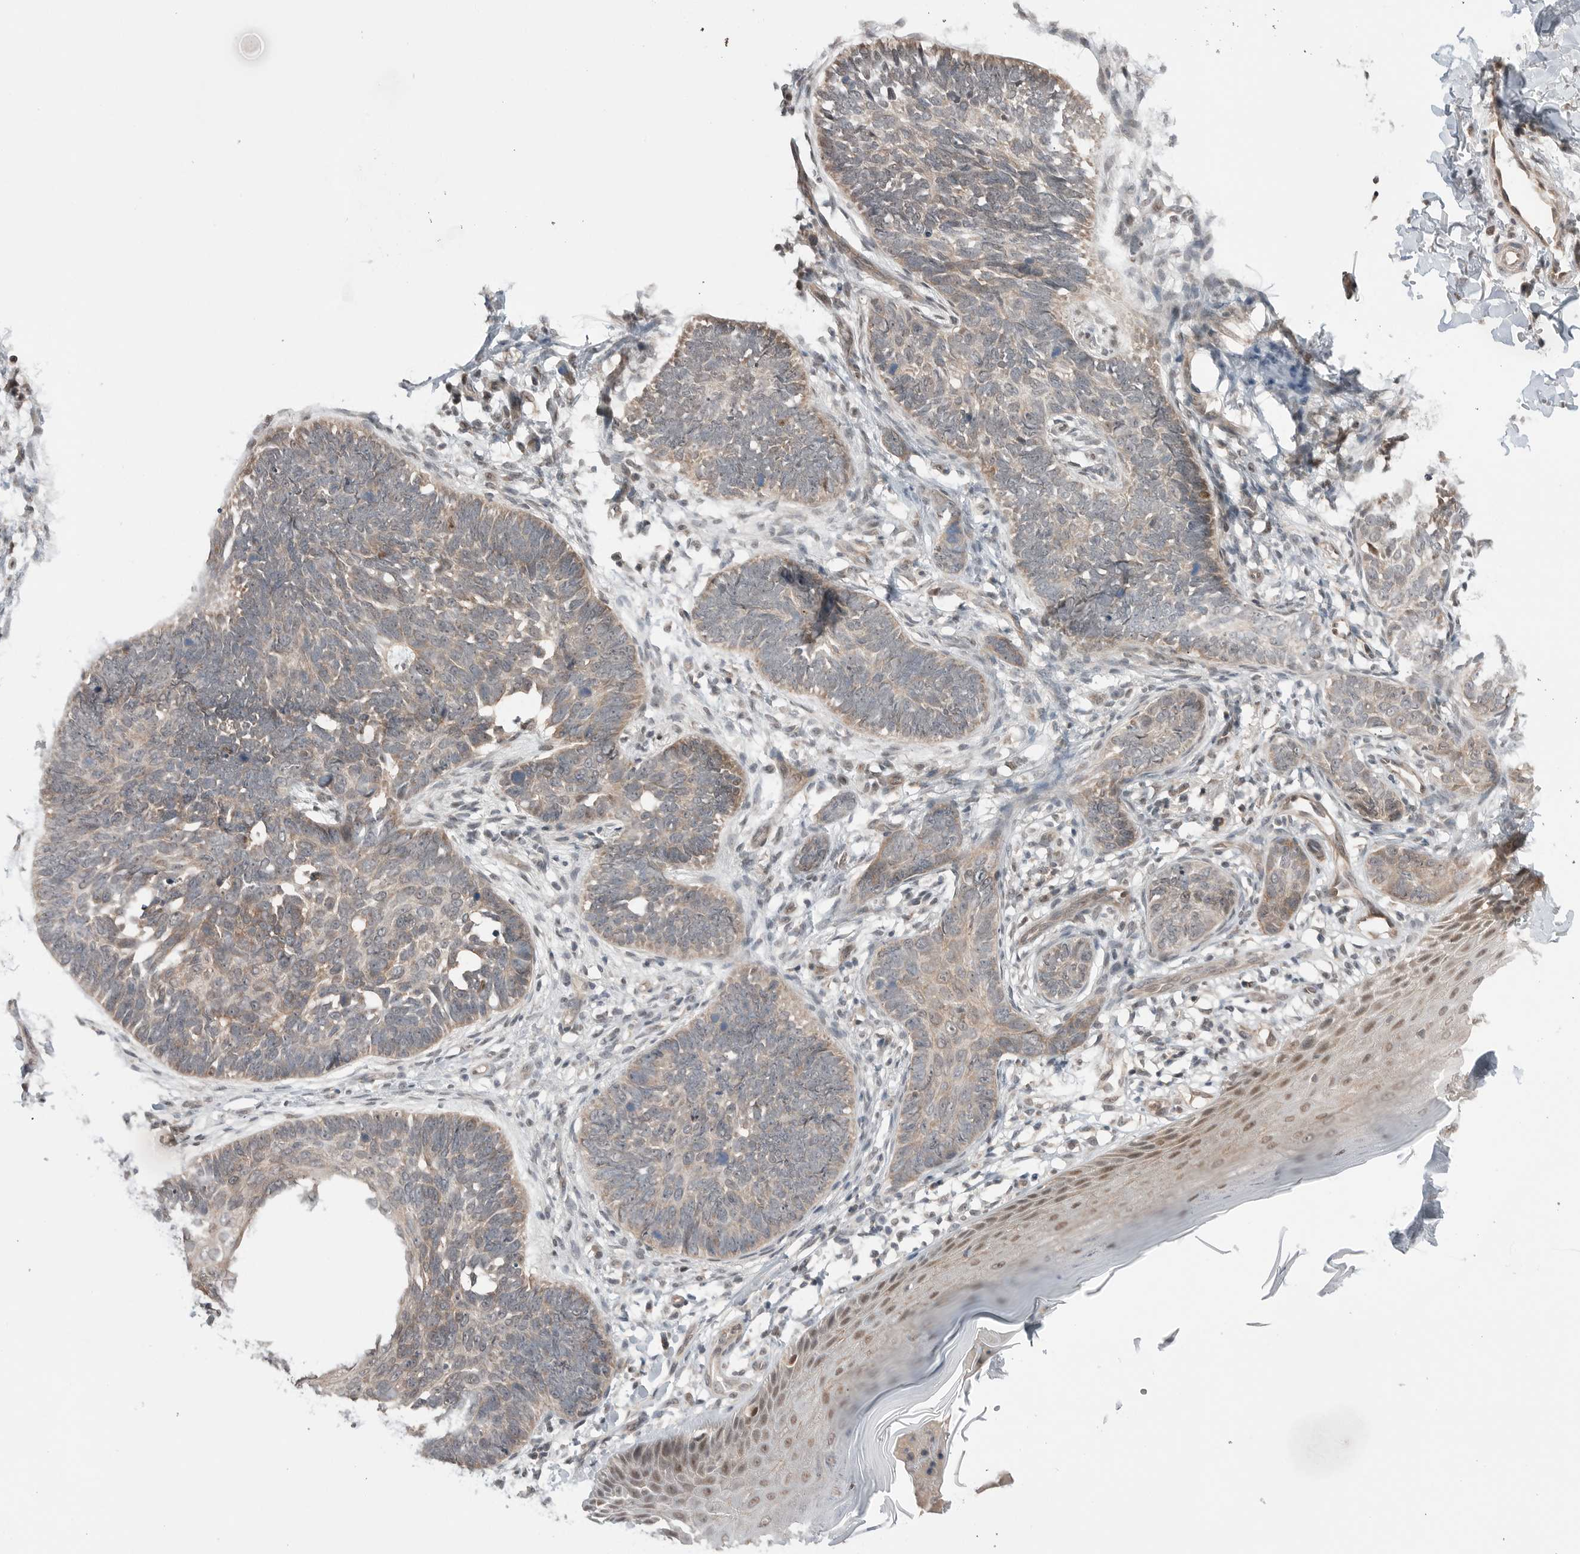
{"staining": {"intensity": "weak", "quantity": "<25%", "location": "cytoplasmic/membranous"}, "tissue": "skin cancer", "cell_type": "Tumor cells", "image_type": "cancer", "snomed": [{"axis": "morphology", "description": "Normal tissue, NOS"}, {"axis": "morphology", "description": "Basal cell carcinoma"}, {"axis": "topography", "description": "Skin"}], "caption": "Immunohistochemical staining of skin cancer exhibits no significant expression in tumor cells. (Stains: DAB (3,3'-diaminobenzidine) immunohistochemistry (IHC) with hematoxylin counter stain, Microscopy: brightfield microscopy at high magnification).", "gene": "NTAQ1", "patient": {"sex": "male", "age": 77}}